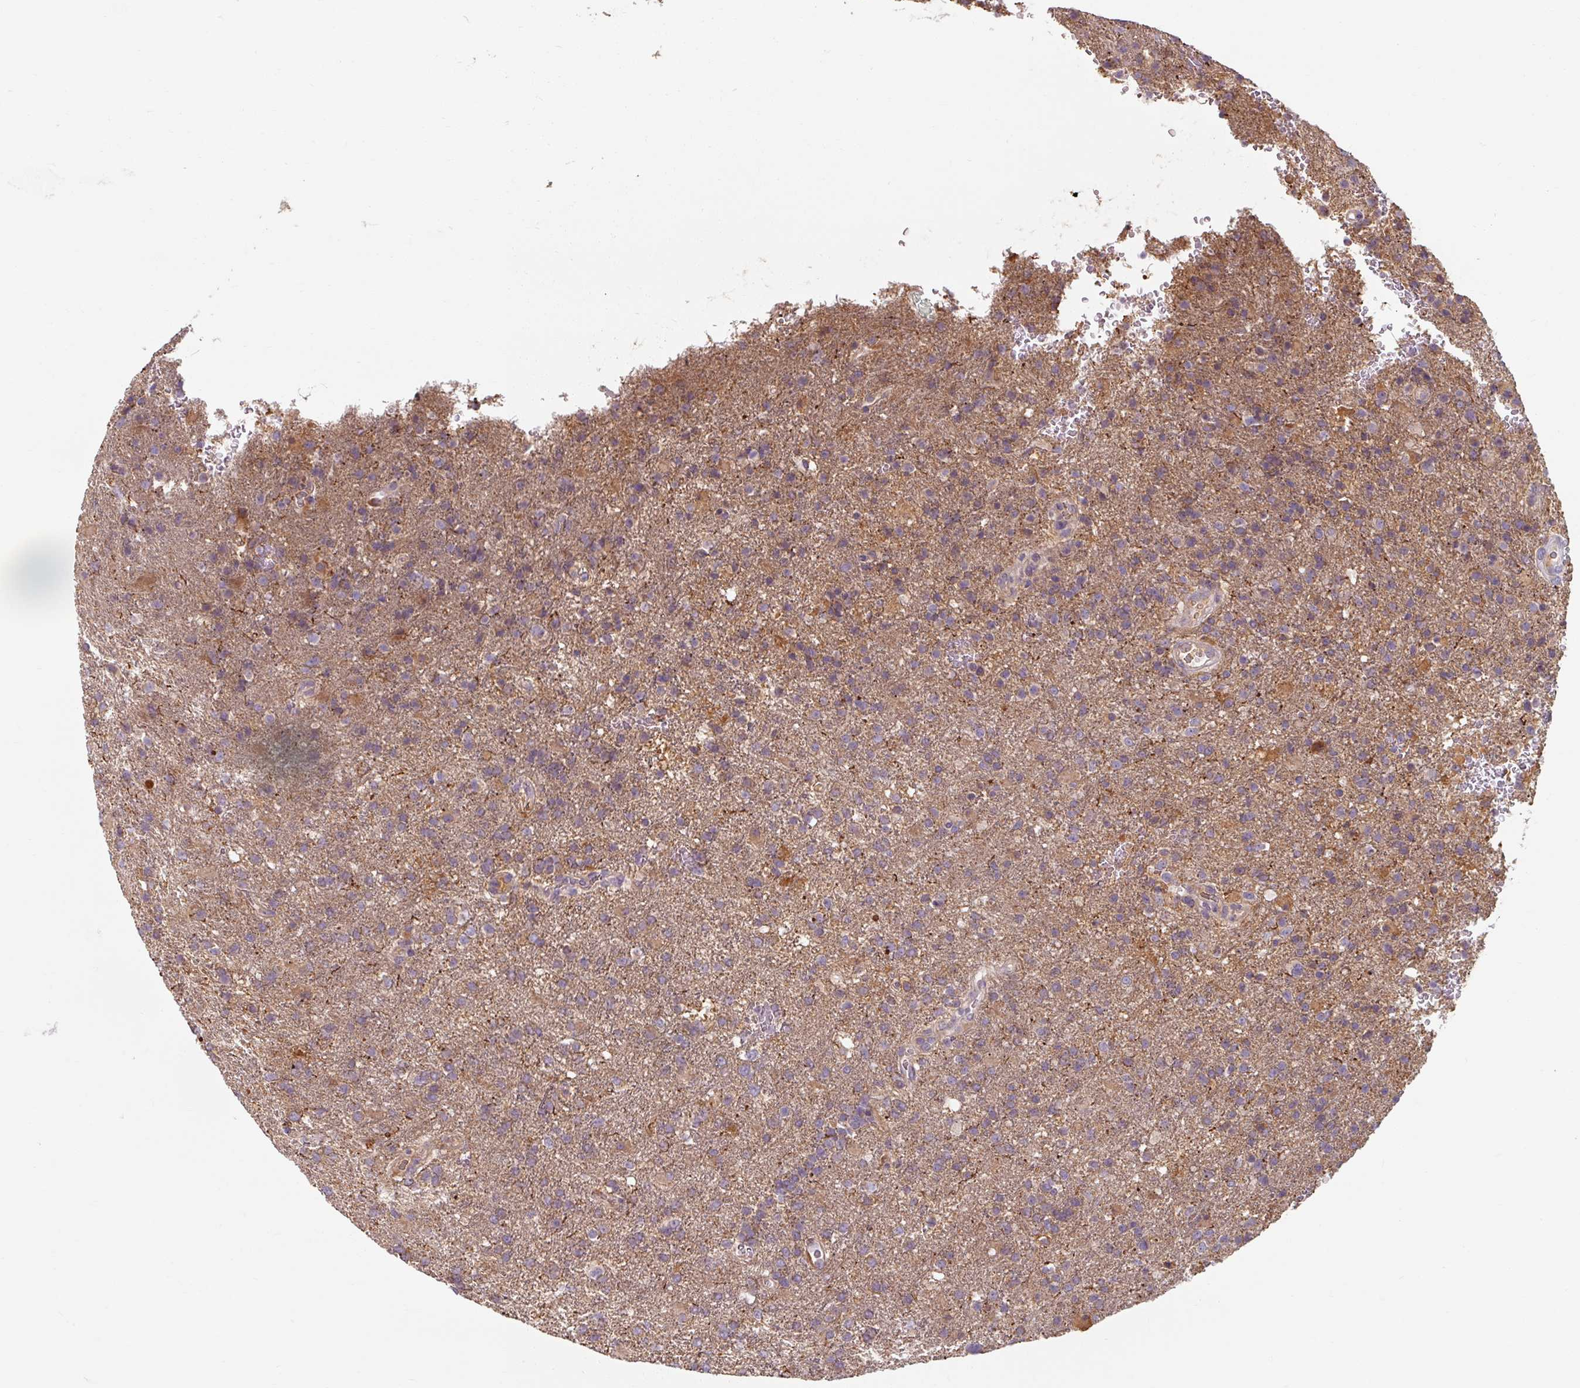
{"staining": {"intensity": "negative", "quantity": "none", "location": "none"}, "tissue": "glioma", "cell_type": "Tumor cells", "image_type": "cancer", "snomed": [{"axis": "morphology", "description": "Glioma, malignant, High grade"}, {"axis": "topography", "description": "Brain"}], "caption": "Tumor cells are negative for protein expression in human glioma. (Brightfield microscopy of DAB IHC at high magnification).", "gene": "TSEN54", "patient": {"sex": "female", "age": 74}}